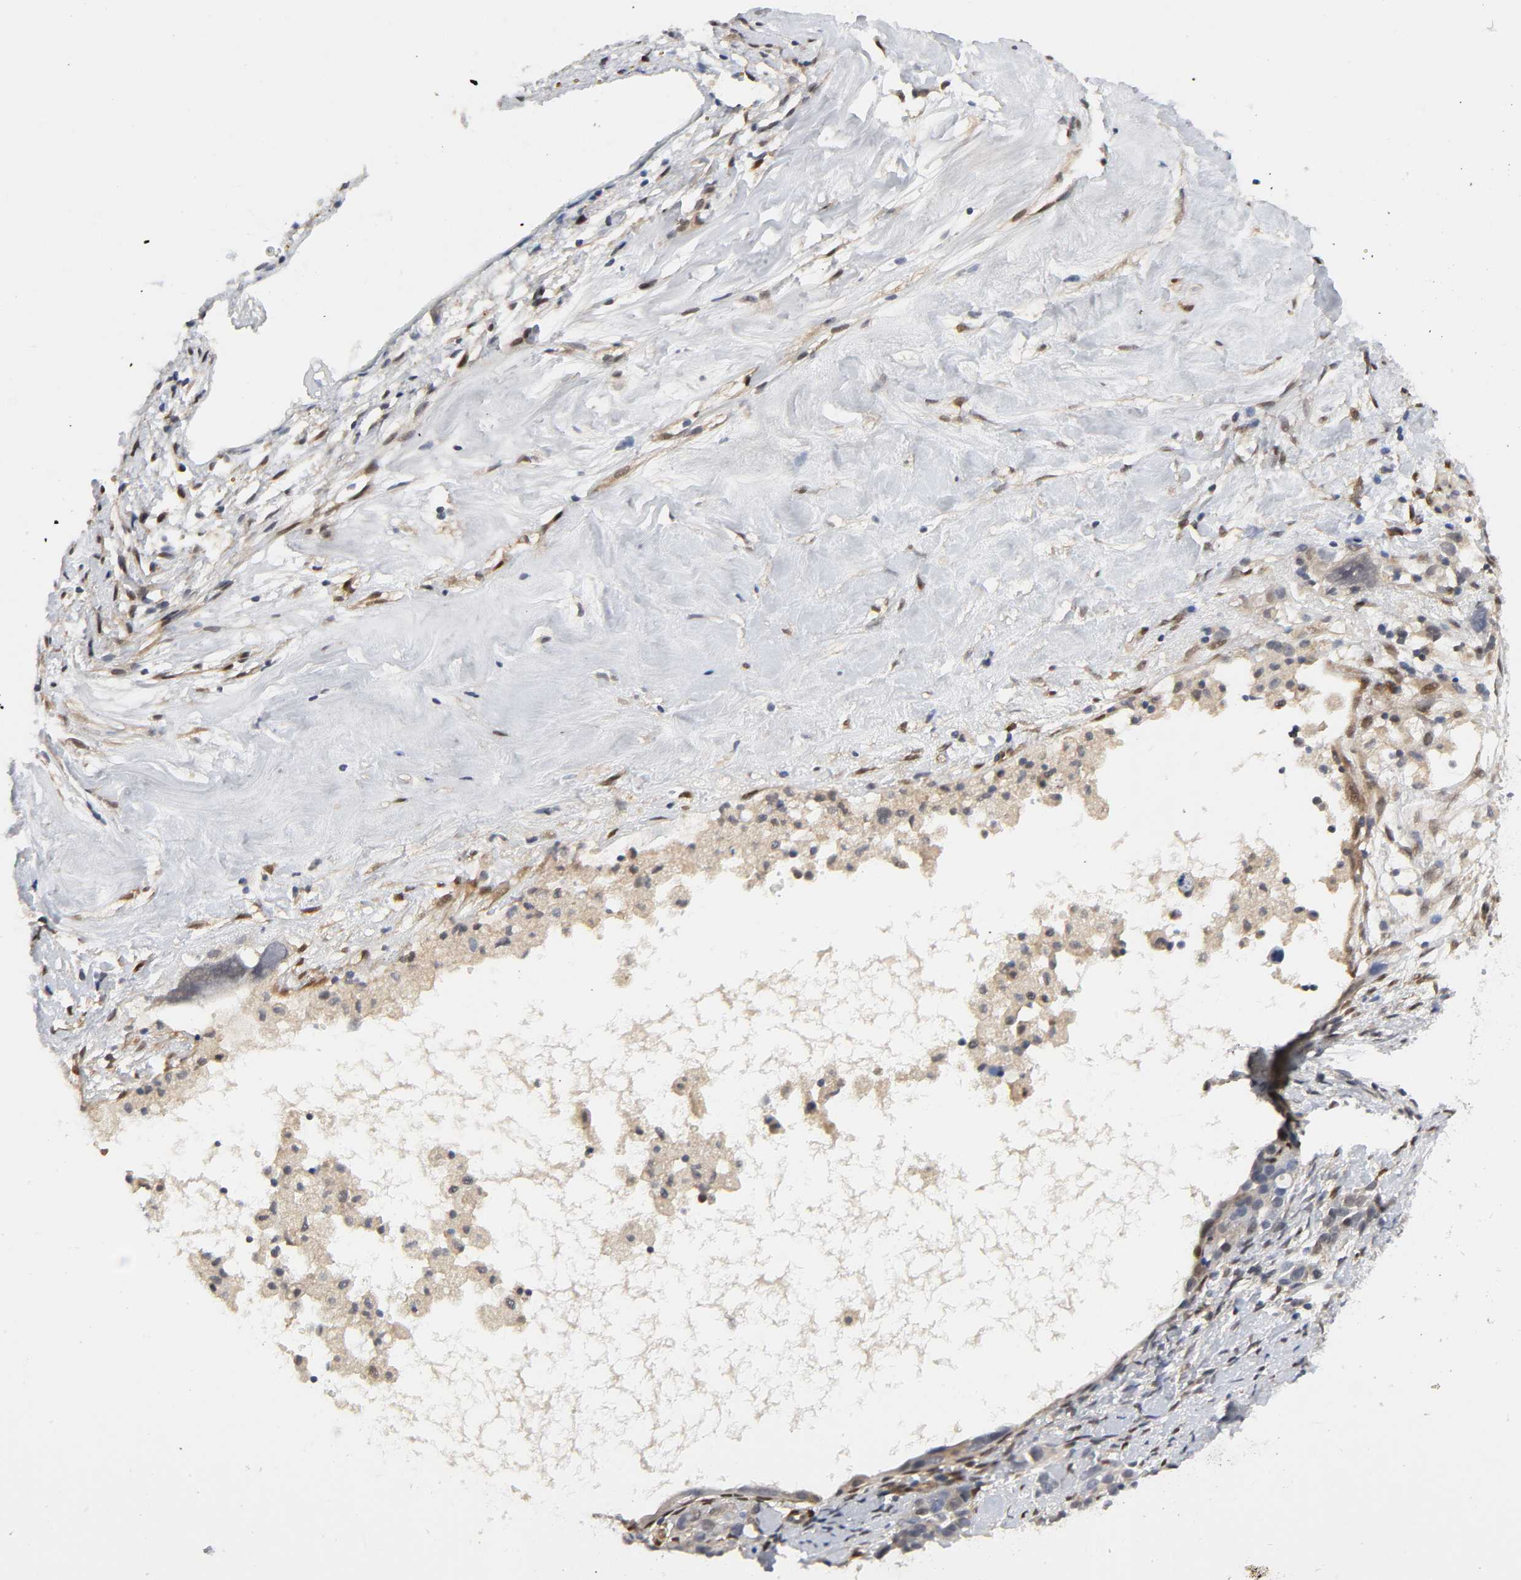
{"staining": {"intensity": "weak", "quantity": "25%-75%", "location": "cytoplasmic/membranous"}, "tissue": "ovarian cancer", "cell_type": "Tumor cells", "image_type": "cancer", "snomed": [{"axis": "morphology", "description": "Cystadenocarcinoma, serous, NOS"}, {"axis": "topography", "description": "Ovary"}], "caption": "DAB (3,3'-diaminobenzidine) immunohistochemical staining of ovarian cancer (serous cystadenocarcinoma) displays weak cytoplasmic/membranous protein positivity in approximately 25%-75% of tumor cells.", "gene": "PTEN", "patient": {"sex": "female", "age": 66}}